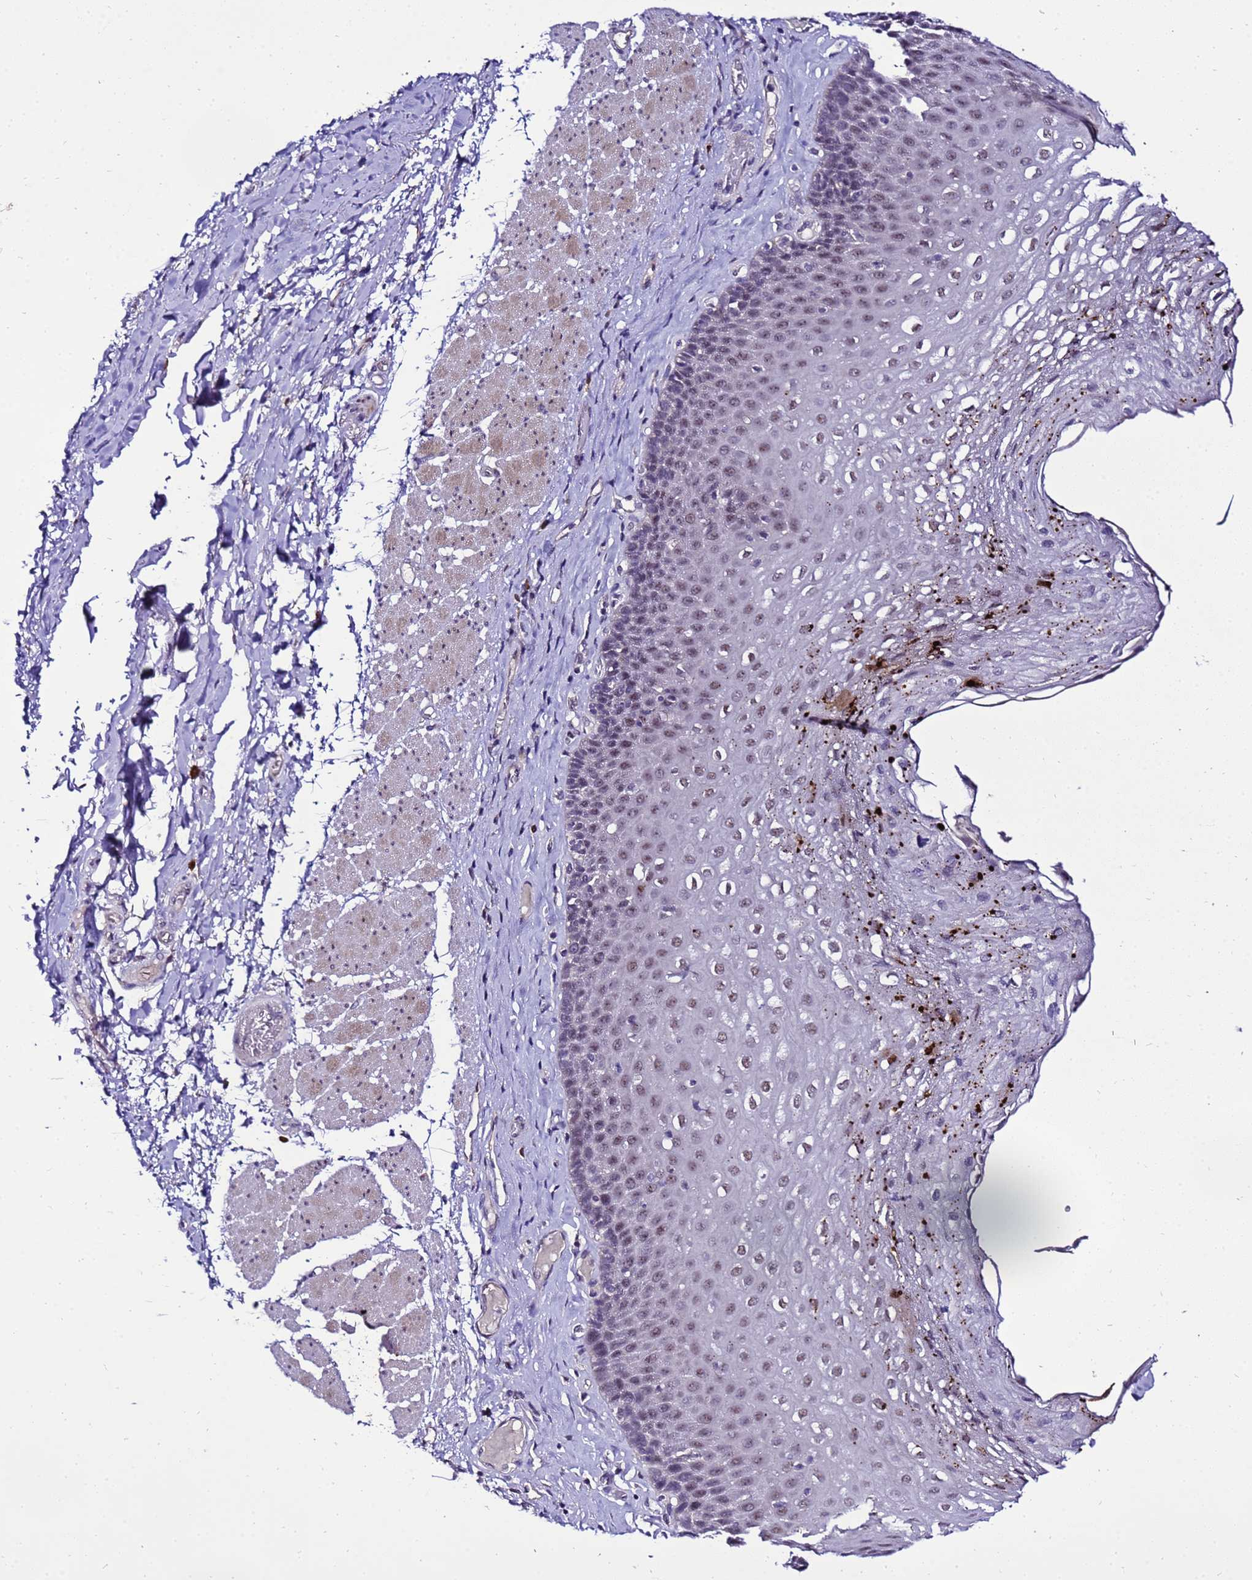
{"staining": {"intensity": "moderate", "quantity": "25%-75%", "location": "nuclear"}, "tissue": "esophagus", "cell_type": "Squamous epithelial cells", "image_type": "normal", "snomed": [{"axis": "morphology", "description": "Normal tissue, NOS"}, {"axis": "topography", "description": "Esophagus"}], "caption": "About 25%-75% of squamous epithelial cells in benign human esophagus demonstrate moderate nuclear protein positivity as visualized by brown immunohistochemical staining.", "gene": "C19orf47", "patient": {"sex": "female", "age": 66}}